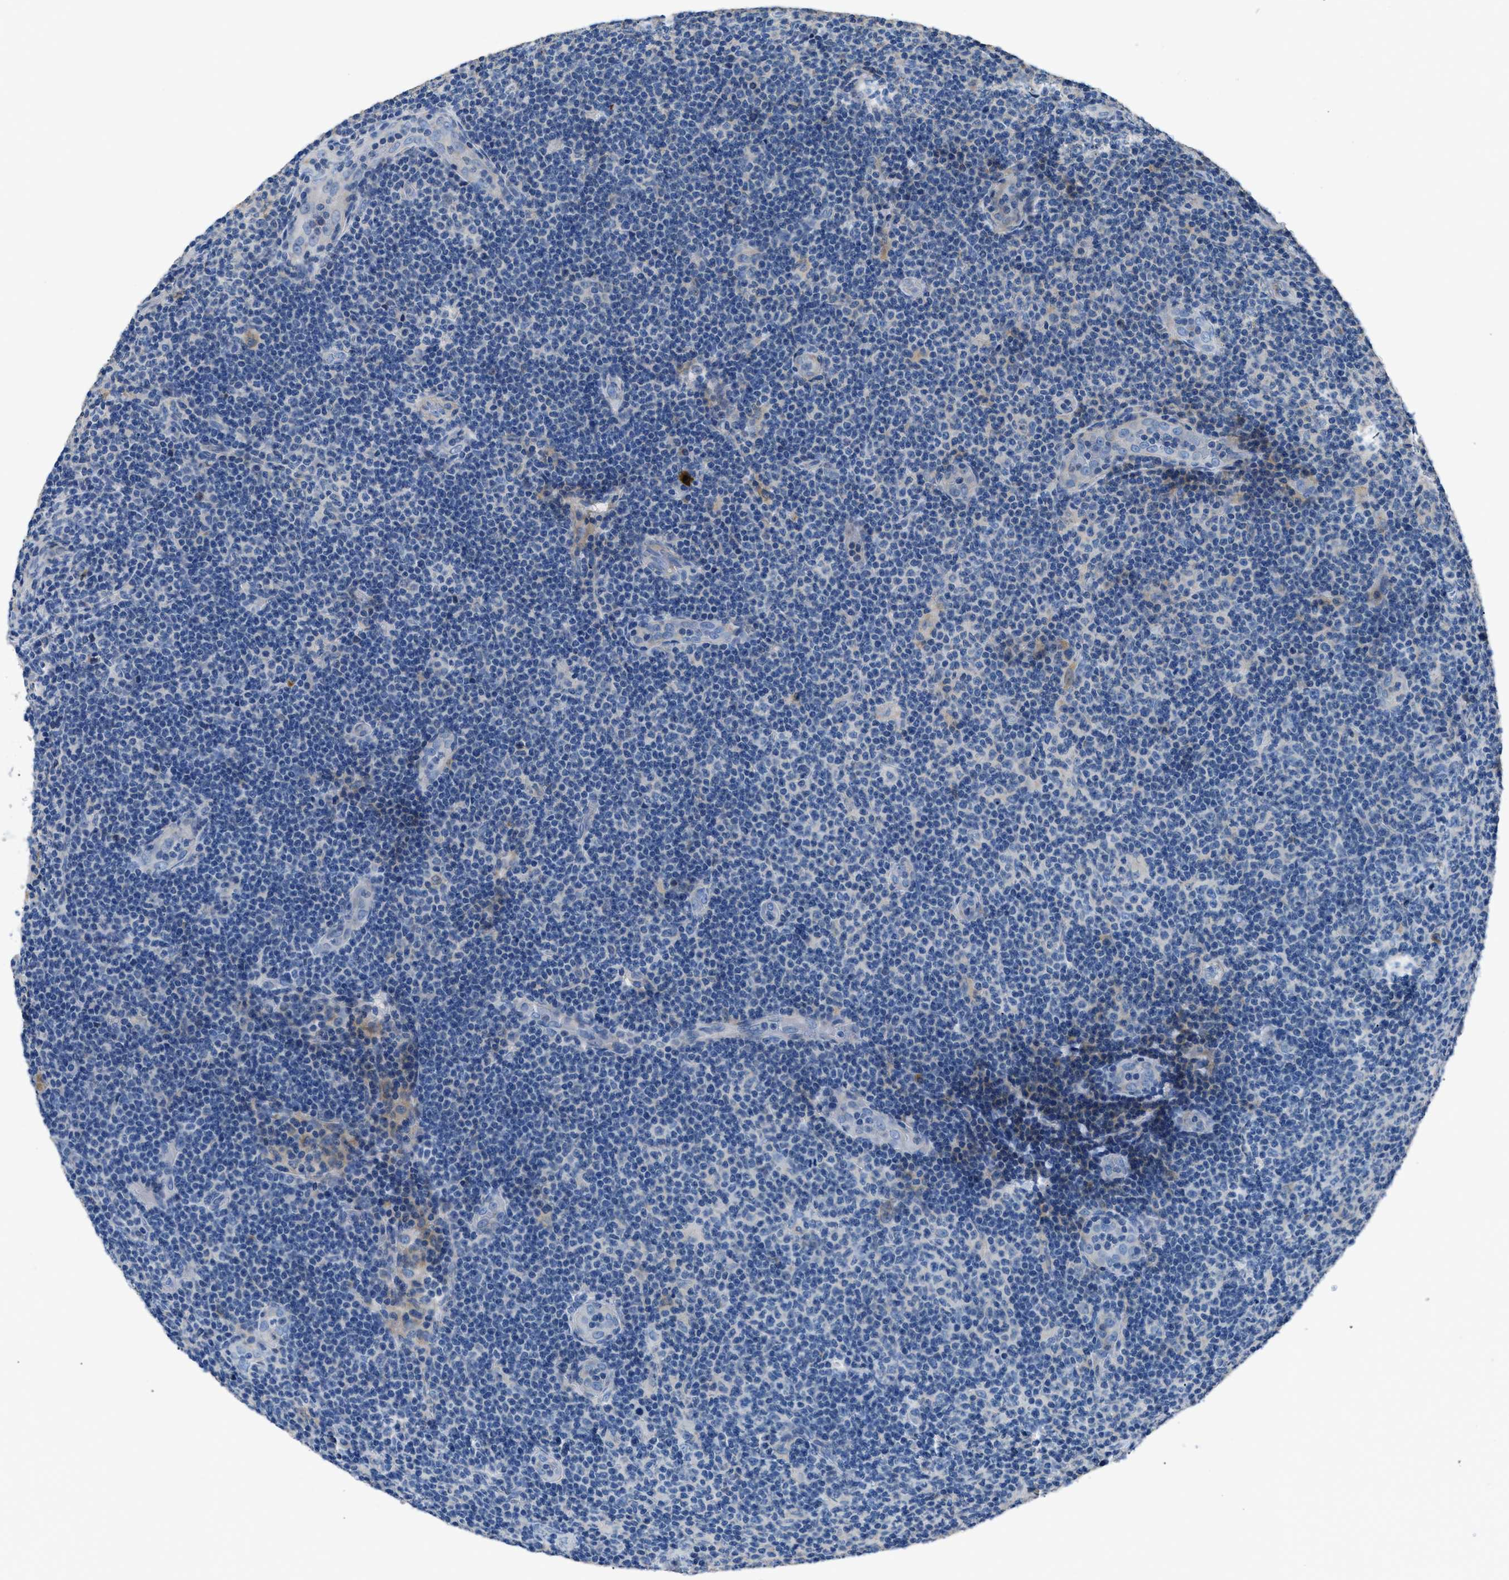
{"staining": {"intensity": "negative", "quantity": "none", "location": "none"}, "tissue": "lymphoma", "cell_type": "Tumor cells", "image_type": "cancer", "snomed": [{"axis": "morphology", "description": "Malignant lymphoma, non-Hodgkin's type, Low grade"}, {"axis": "topography", "description": "Lymph node"}], "caption": "The immunohistochemistry histopathology image has no significant positivity in tumor cells of malignant lymphoma, non-Hodgkin's type (low-grade) tissue. Nuclei are stained in blue.", "gene": "SGCZ", "patient": {"sex": "male", "age": 83}}